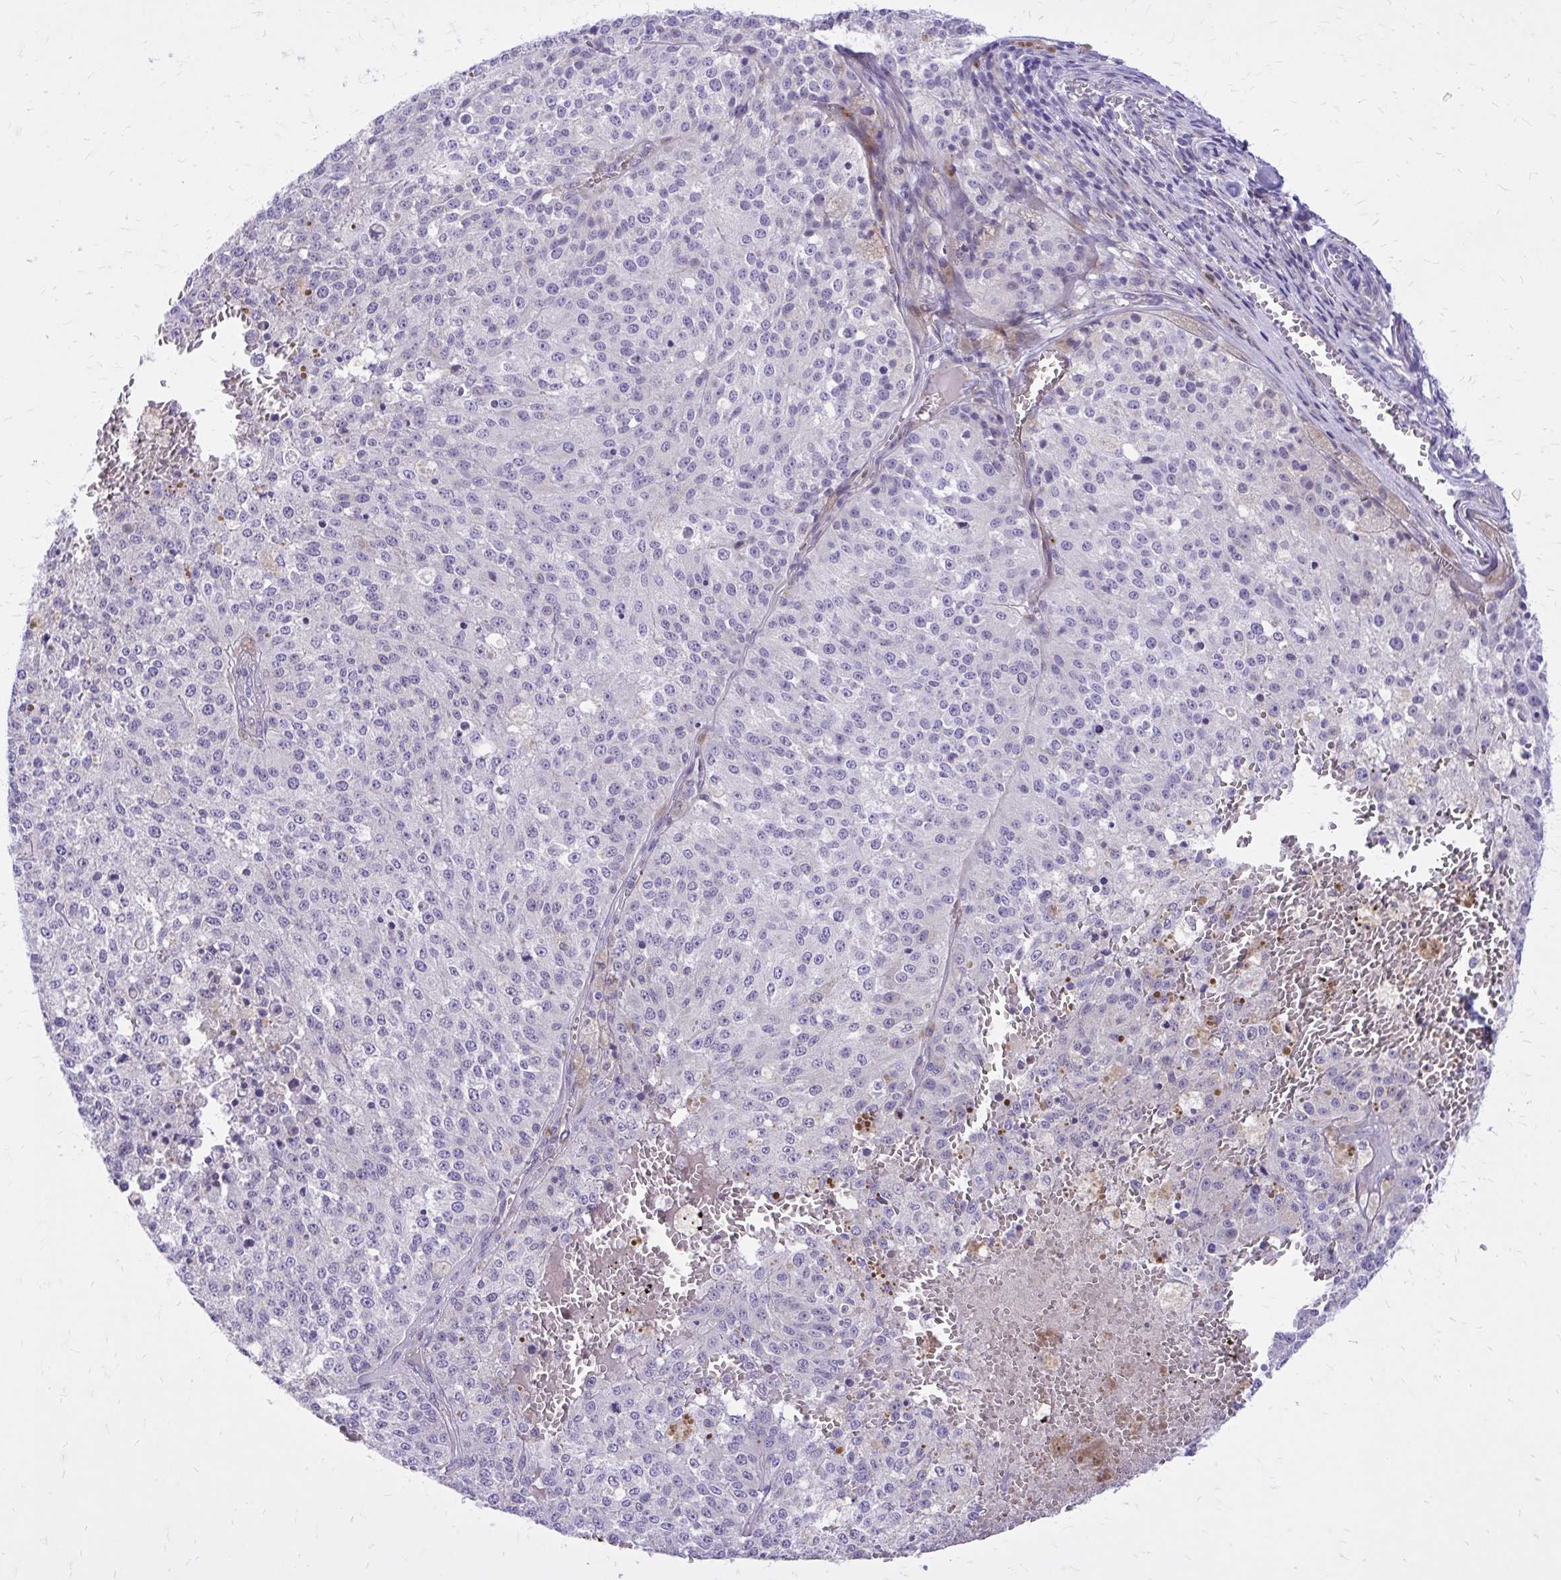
{"staining": {"intensity": "negative", "quantity": "none", "location": "none"}, "tissue": "melanoma", "cell_type": "Tumor cells", "image_type": "cancer", "snomed": [{"axis": "morphology", "description": "Malignant melanoma, Metastatic site"}, {"axis": "topography", "description": "Lymph node"}], "caption": "The photomicrograph reveals no significant staining in tumor cells of malignant melanoma (metastatic site).", "gene": "ADAMTSL1", "patient": {"sex": "female", "age": 64}}